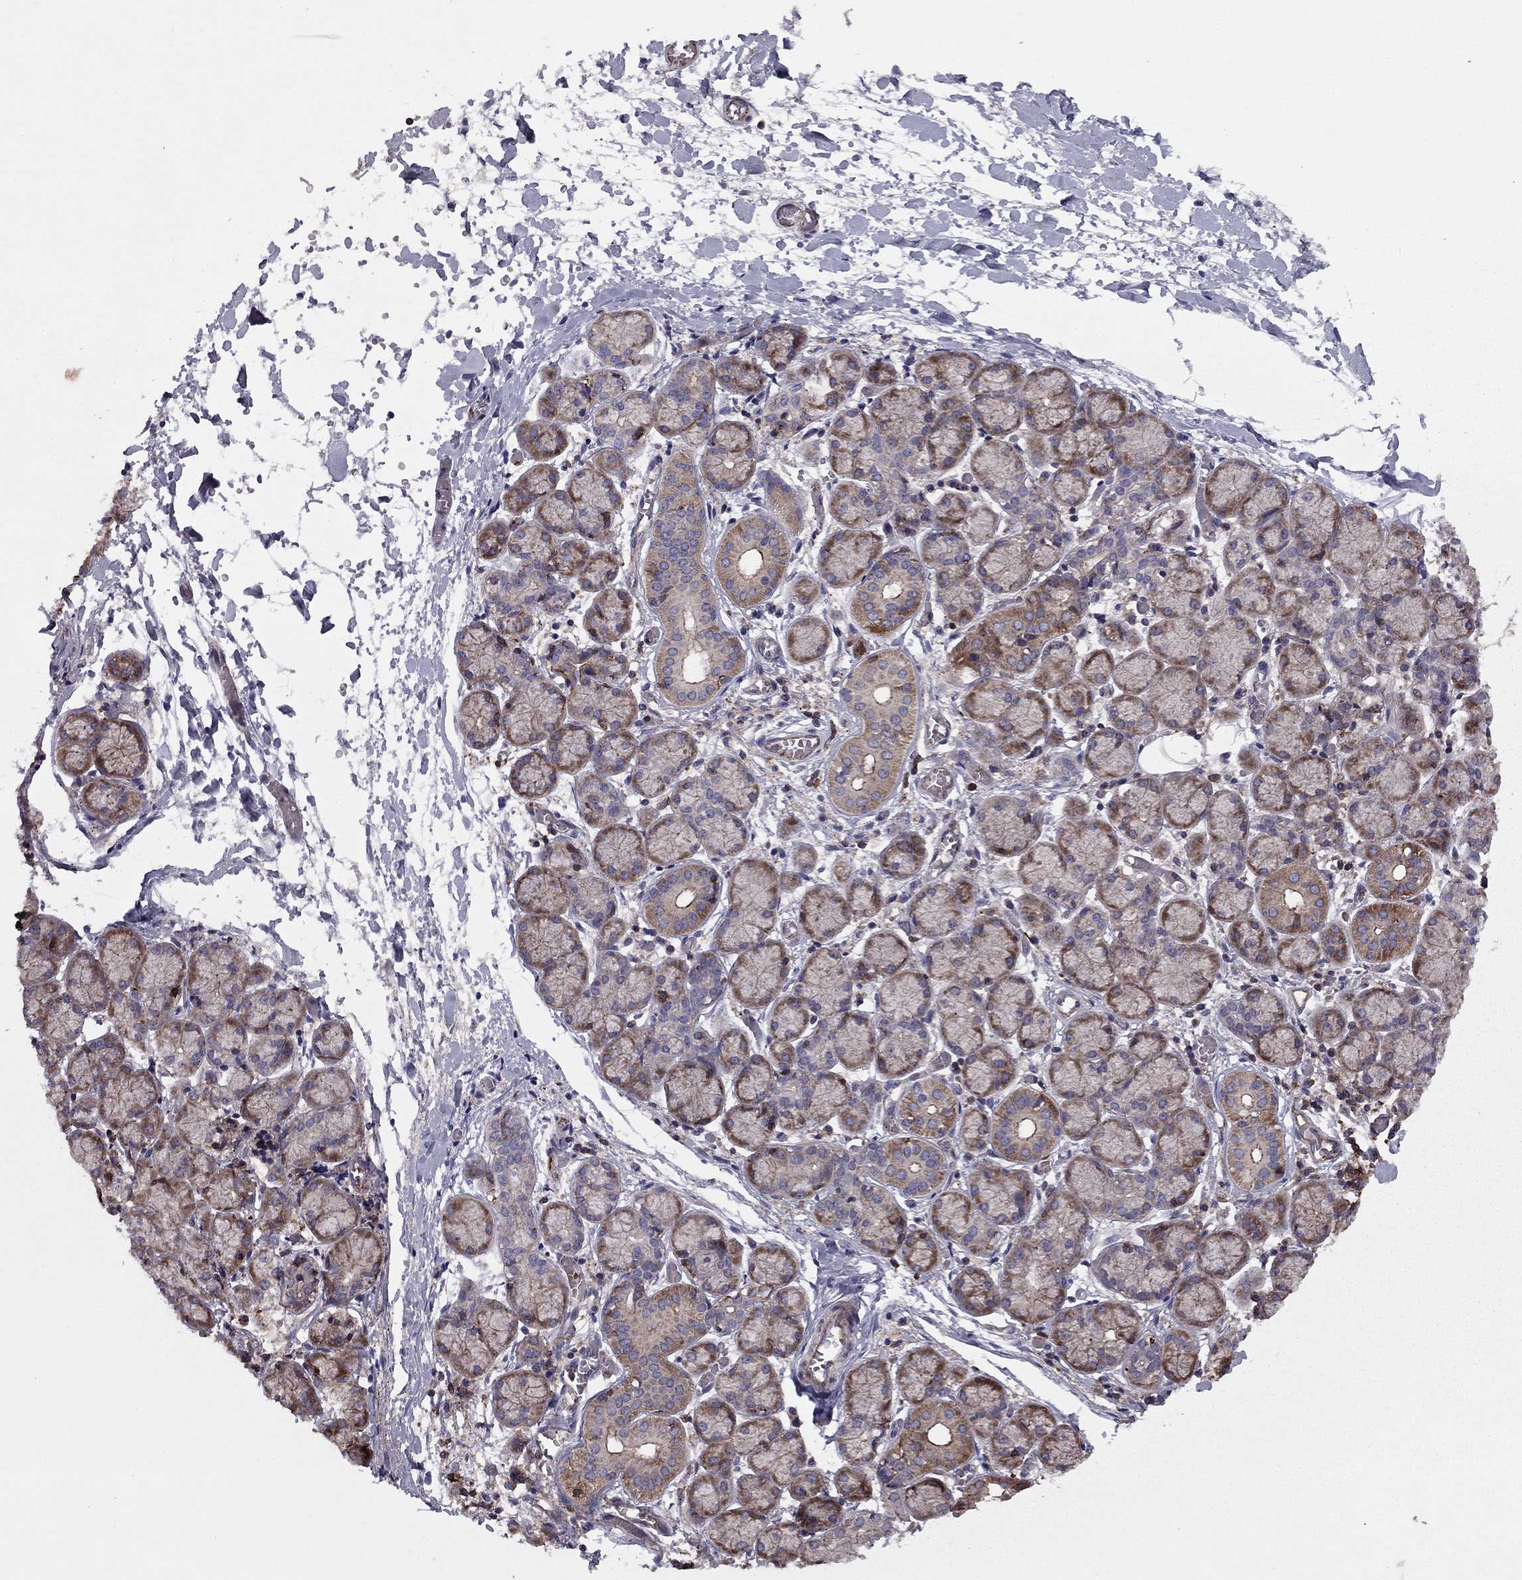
{"staining": {"intensity": "strong", "quantity": "<25%", "location": "cytoplasmic/membranous"}, "tissue": "salivary gland", "cell_type": "Glandular cells", "image_type": "normal", "snomed": [{"axis": "morphology", "description": "Normal tissue, NOS"}, {"axis": "topography", "description": "Salivary gland"}, {"axis": "topography", "description": "Peripheral nerve tissue"}], "caption": "Glandular cells exhibit medium levels of strong cytoplasmic/membranous positivity in approximately <25% of cells in benign human salivary gland. Using DAB (3,3'-diaminobenzidine) (brown) and hematoxylin (blue) stains, captured at high magnification using brightfield microscopy.", "gene": "ALG6", "patient": {"sex": "female", "age": 24}}